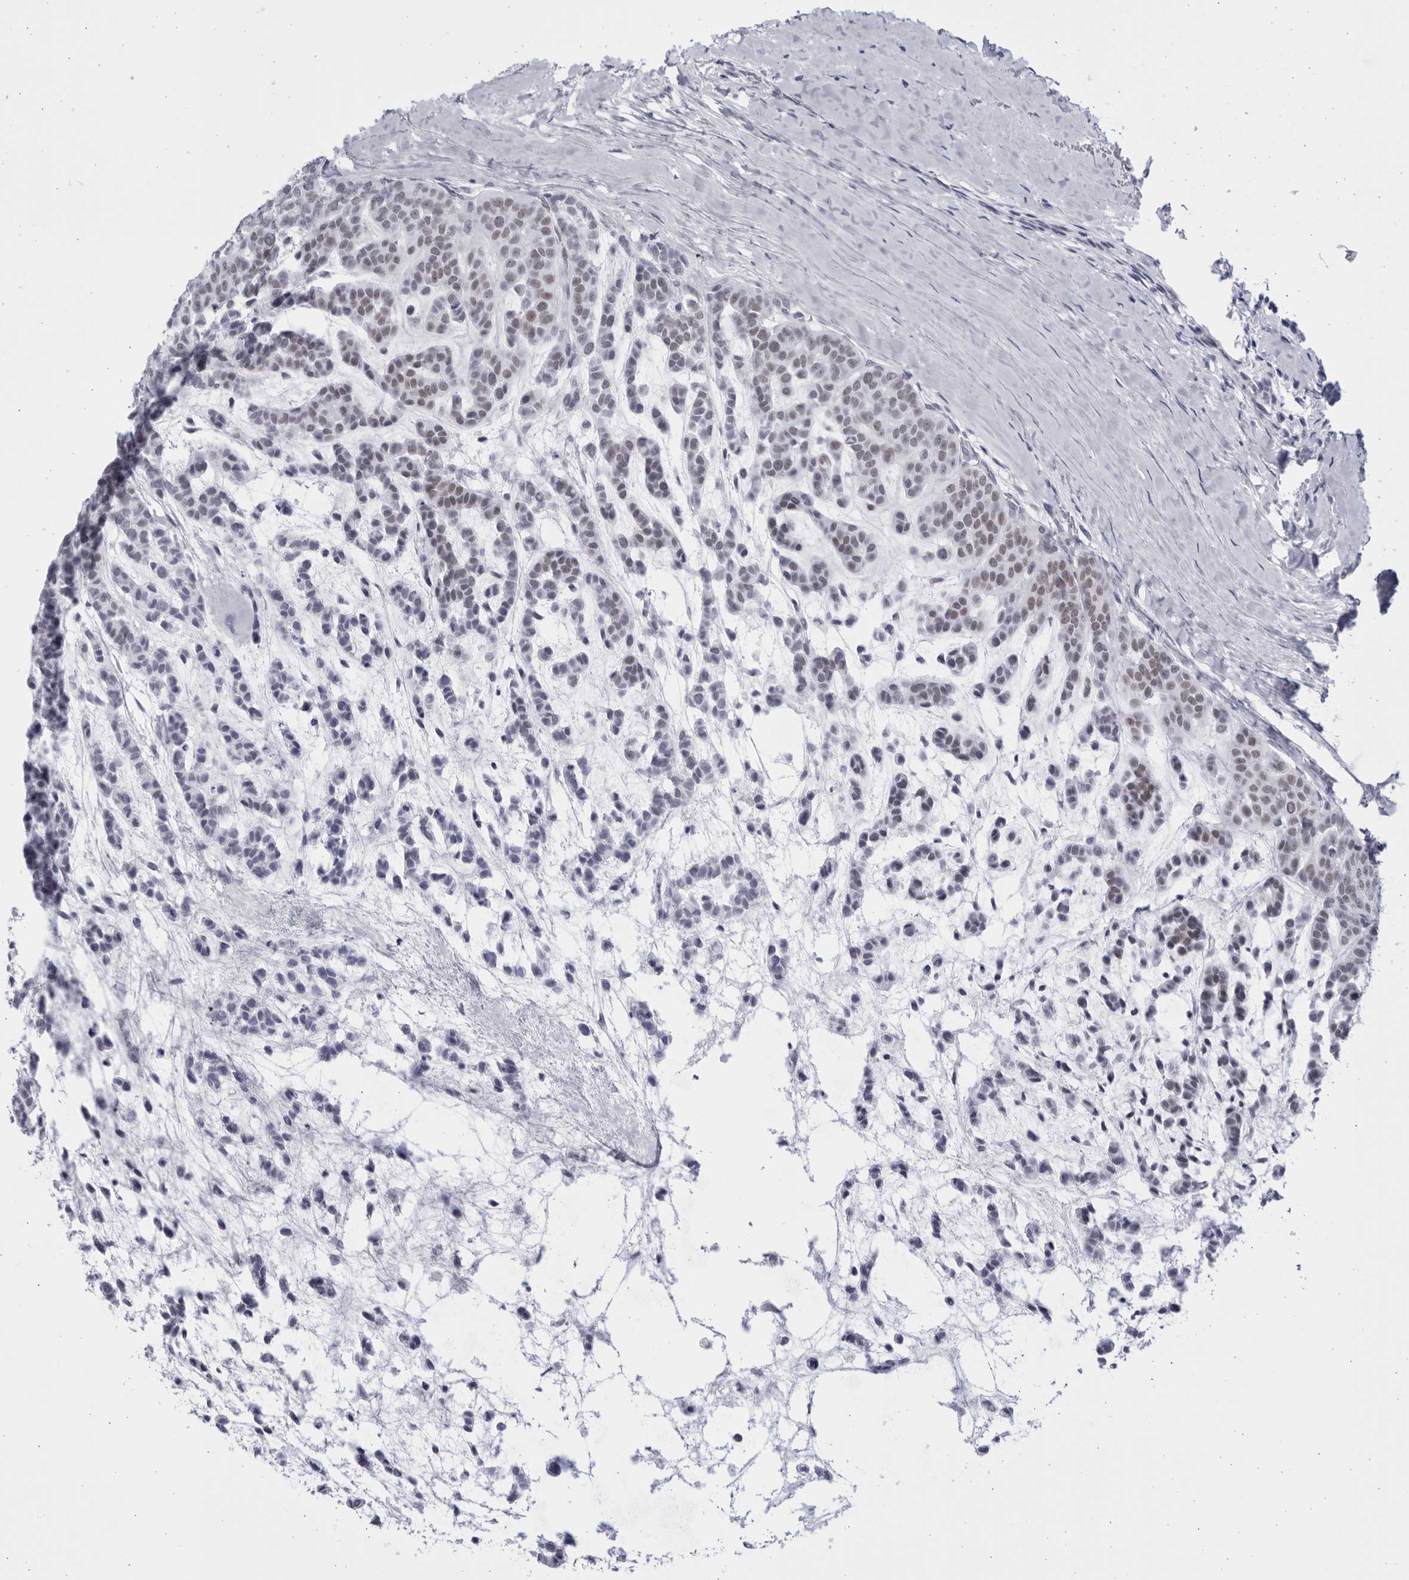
{"staining": {"intensity": "weak", "quantity": "25%-75%", "location": "nuclear"}, "tissue": "head and neck cancer", "cell_type": "Tumor cells", "image_type": "cancer", "snomed": [{"axis": "morphology", "description": "Adenocarcinoma, NOS"}, {"axis": "morphology", "description": "Adenoma, NOS"}, {"axis": "topography", "description": "Head-Neck"}], "caption": "Tumor cells show low levels of weak nuclear positivity in about 25%-75% of cells in head and neck cancer (adenoma). (DAB = brown stain, brightfield microscopy at high magnification).", "gene": "CCDC181", "patient": {"sex": "female", "age": 55}}